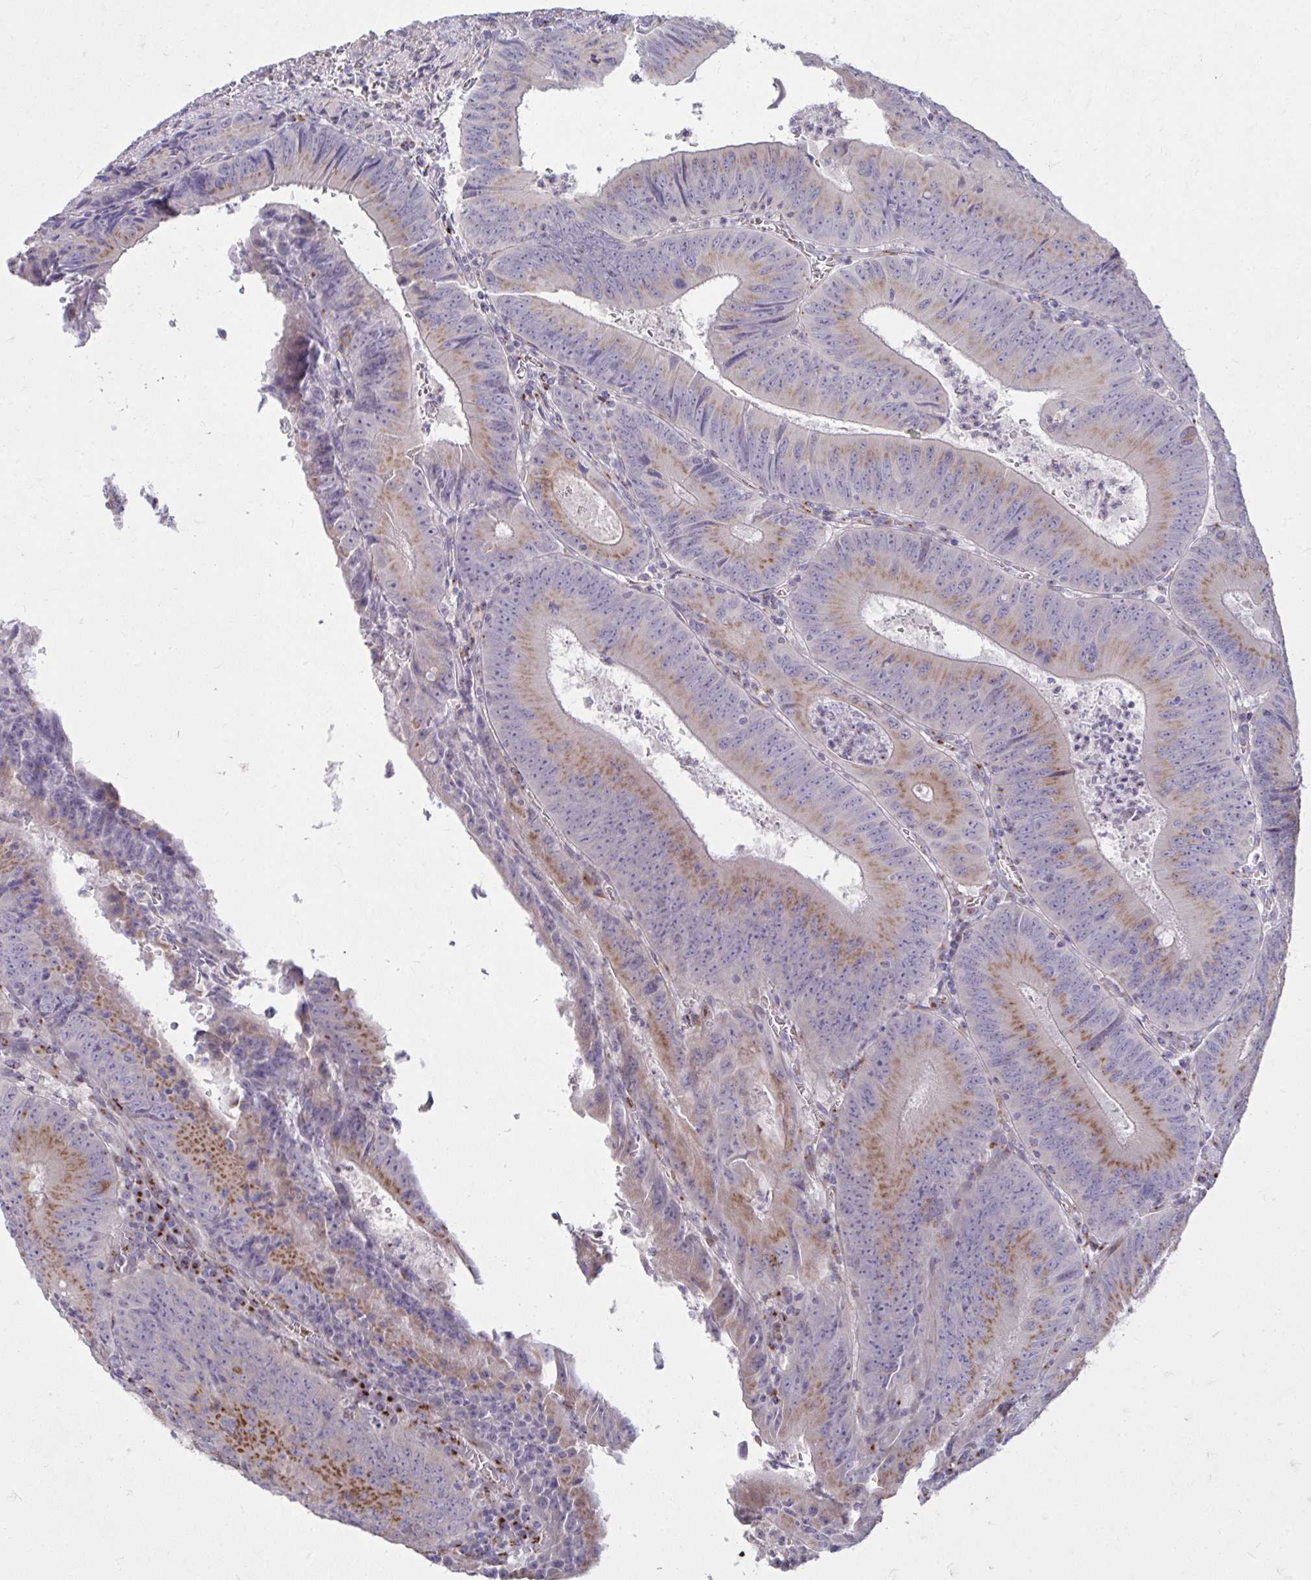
{"staining": {"intensity": "moderate", "quantity": ">75%", "location": "cytoplasmic/membranous"}, "tissue": "colorectal cancer", "cell_type": "Tumor cells", "image_type": "cancer", "snomed": [{"axis": "morphology", "description": "Adenocarcinoma, NOS"}, {"axis": "topography", "description": "Rectum"}], "caption": "There is medium levels of moderate cytoplasmic/membranous expression in tumor cells of colorectal cancer, as demonstrated by immunohistochemical staining (brown color).", "gene": "RAB6B", "patient": {"sex": "female", "age": 72}}